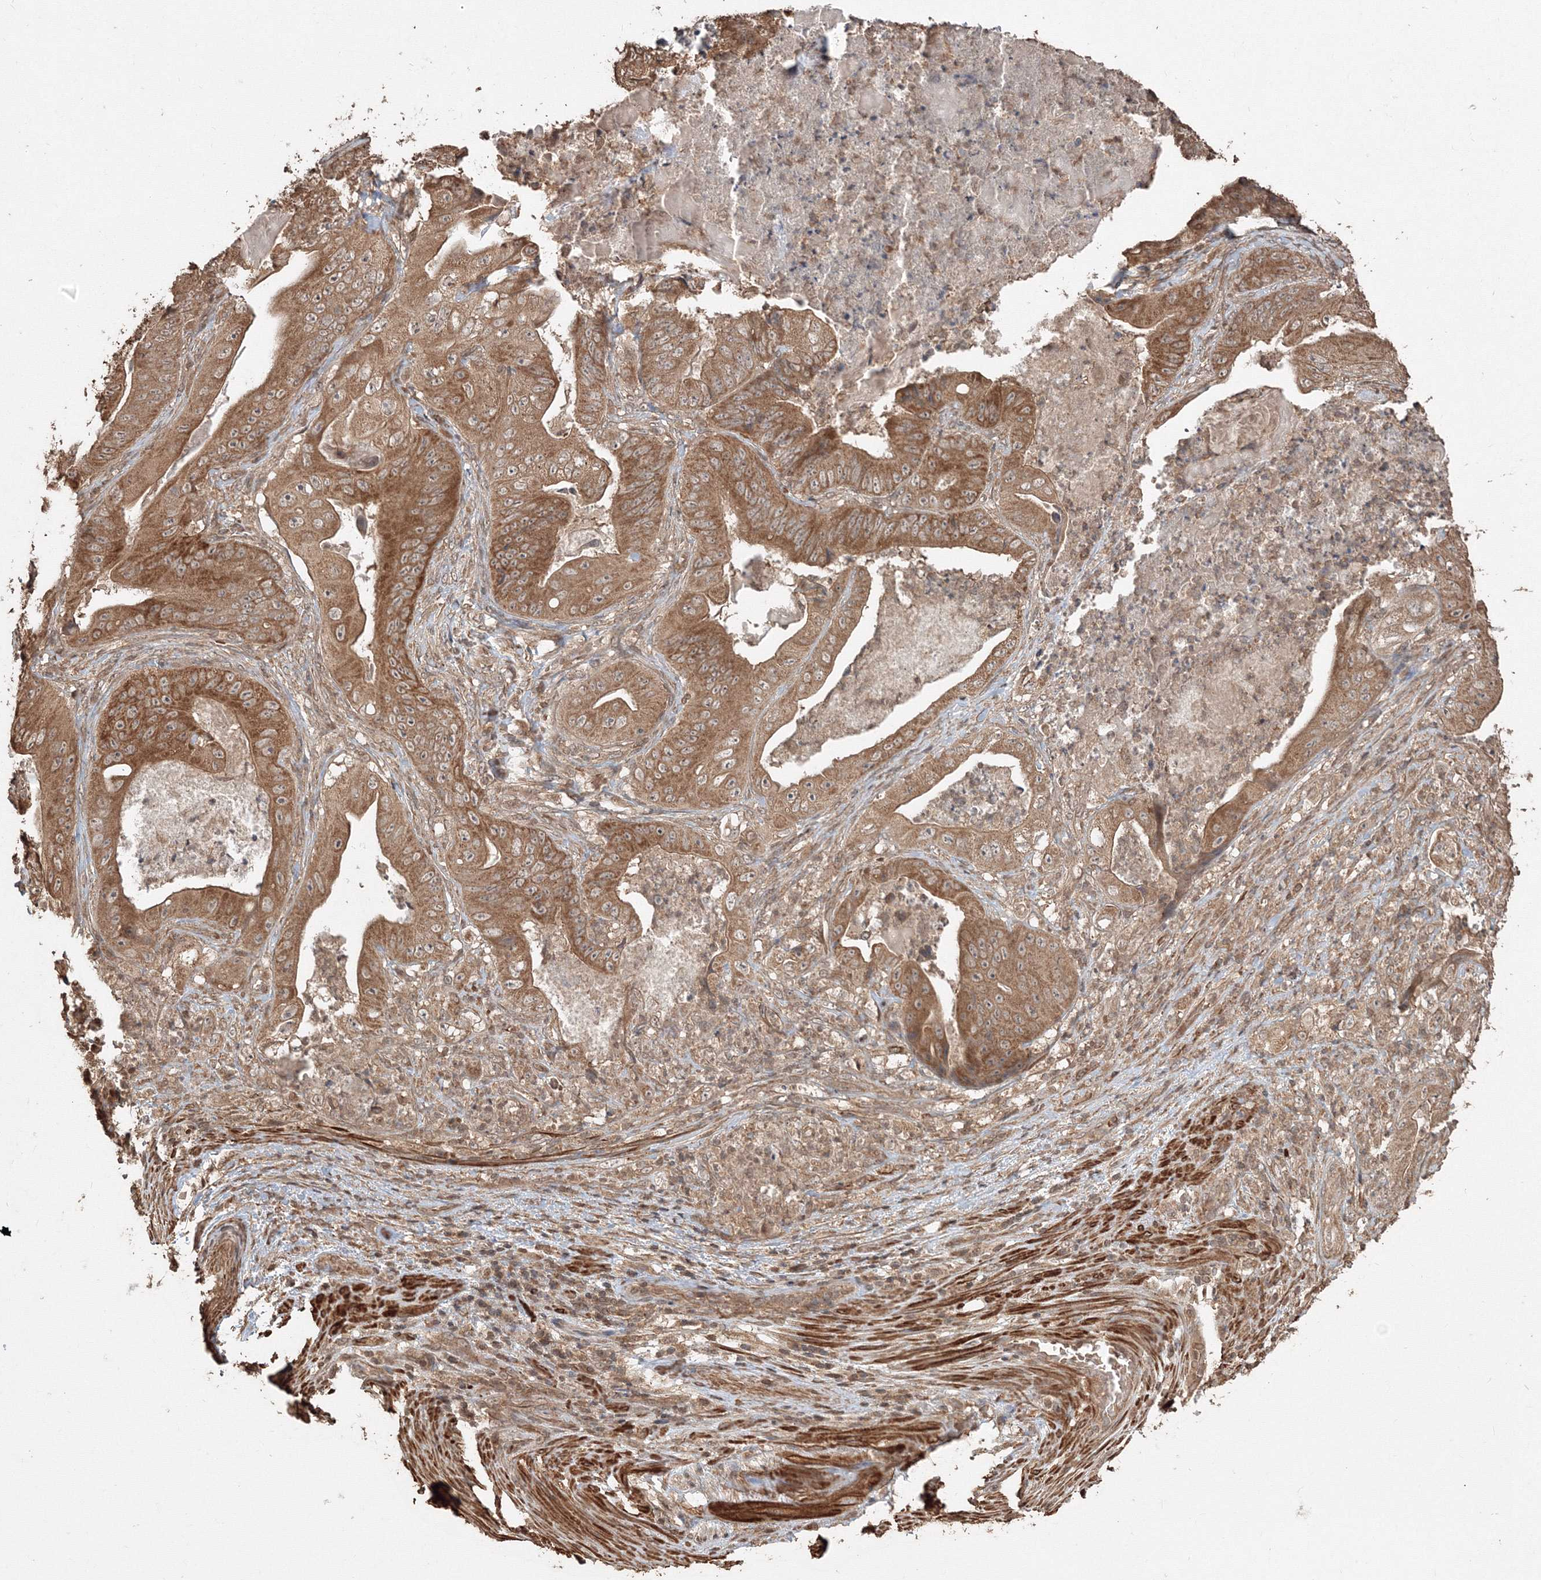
{"staining": {"intensity": "moderate", "quantity": ">75%", "location": "cytoplasmic/membranous"}, "tissue": "stomach cancer", "cell_type": "Tumor cells", "image_type": "cancer", "snomed": [{"axis": "morphology", "description": "Adenocarcinoma, NOS"}, {"axis": "topography", "description": "Stomach"}], "caption": "Immunohistochemical staining of human adenocarcinoma (stomach) demonstrates medium levels of moderate cytoplasmic/membranous protein expression in approximately >75% of tumor cells.", "gene": "CCDC122", "patient": {"sex": "female", "age": 73}}